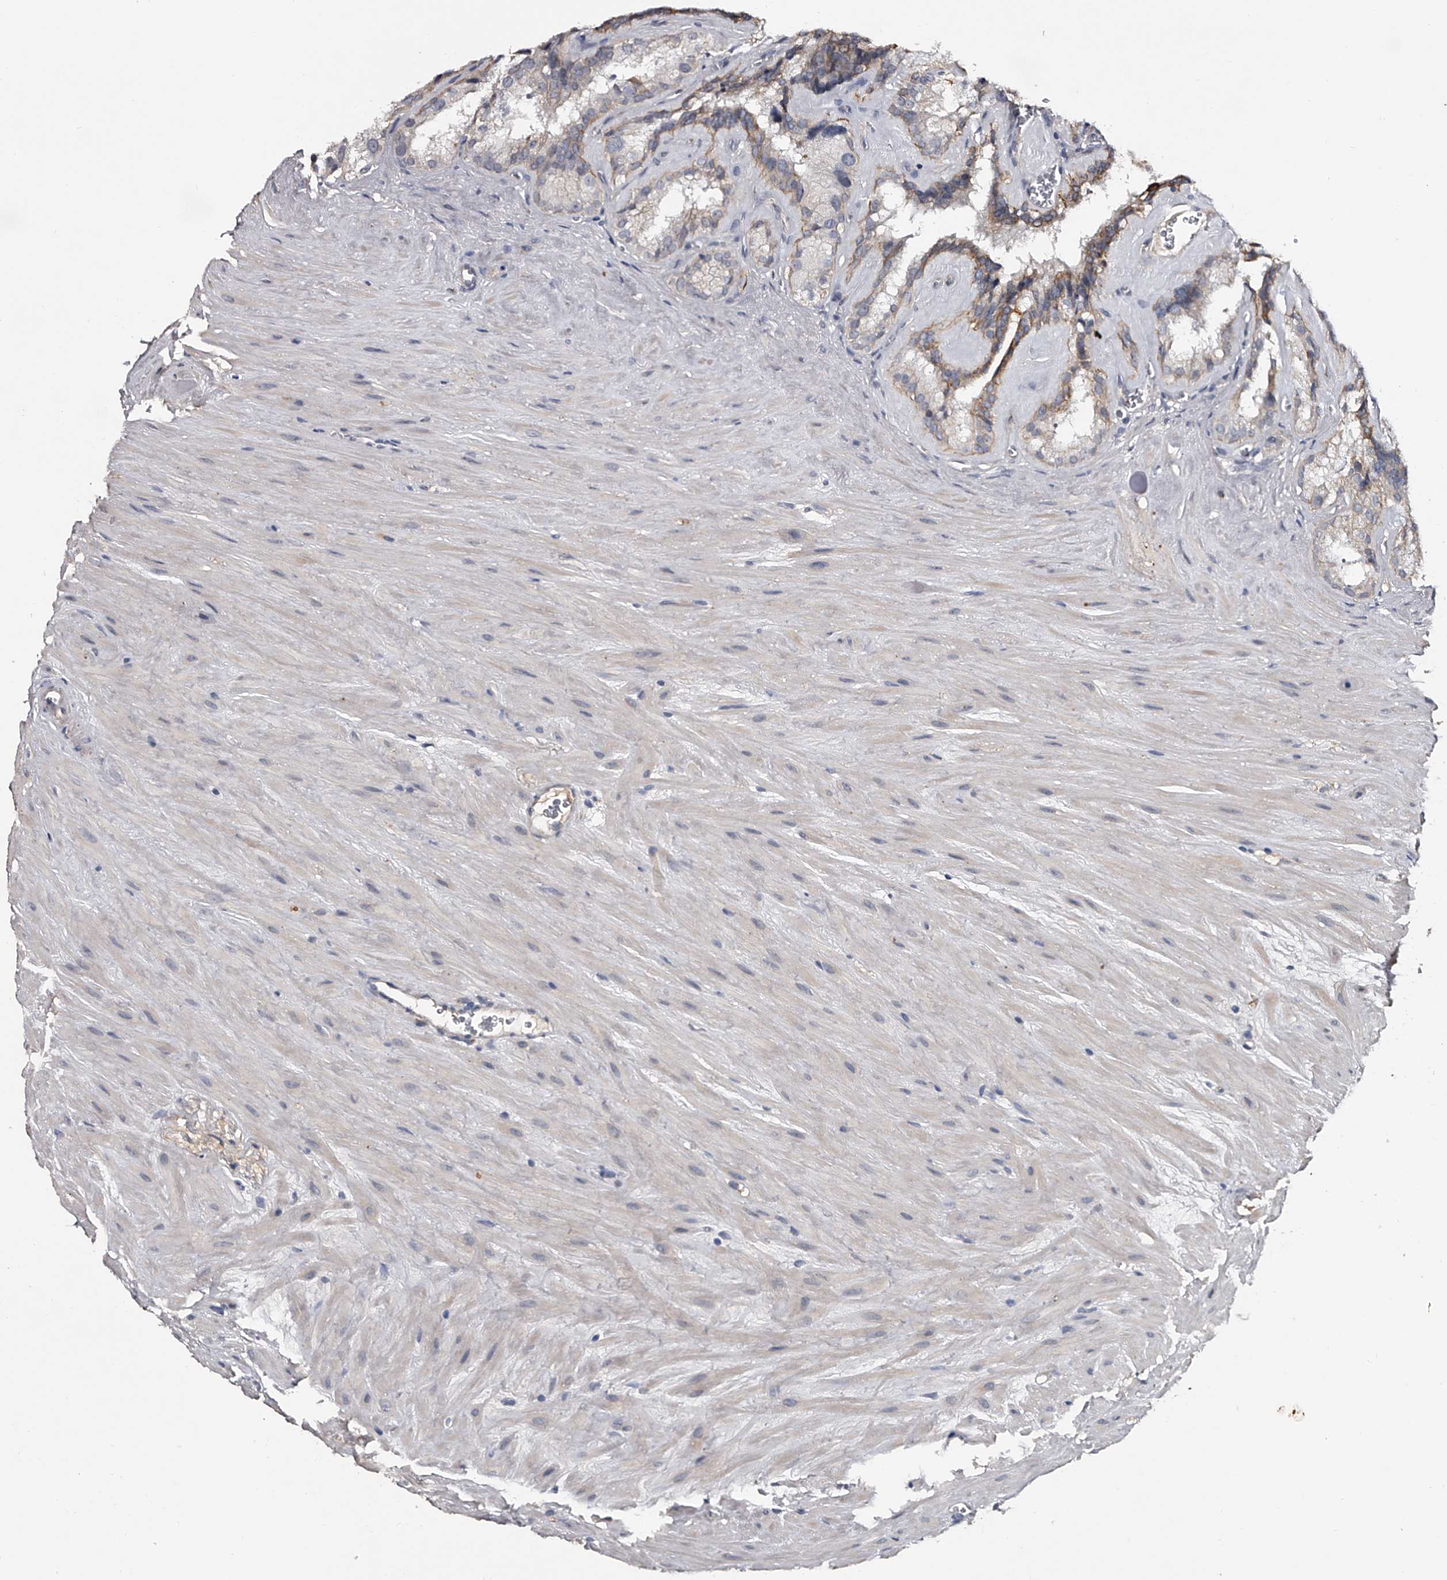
{"staining": {"intensity": "moderate", "quantity": "<25%", "location": "cytoplasmic/membranous"}, "tissue": "seminal vesicle", "cell_type": "Glandular cells", "image_type": "normal", "snomed": [{"axis": "morphology", "description": "Normal tissue, NOS"}, {"axis": "topography", "description": "Prostate"}, {"axis": "topography", "description": "Seminal veicle"}], "caption": "DAB (3,3'-diaminobenzidine) immunohistochemical staining of normal seminal vesicle shows moderate cytoplasmic/membranous protein positivity in about <25% of glandular cells.", "gene": "MDN1", "patient": {"sex": "male", "age": 59}}